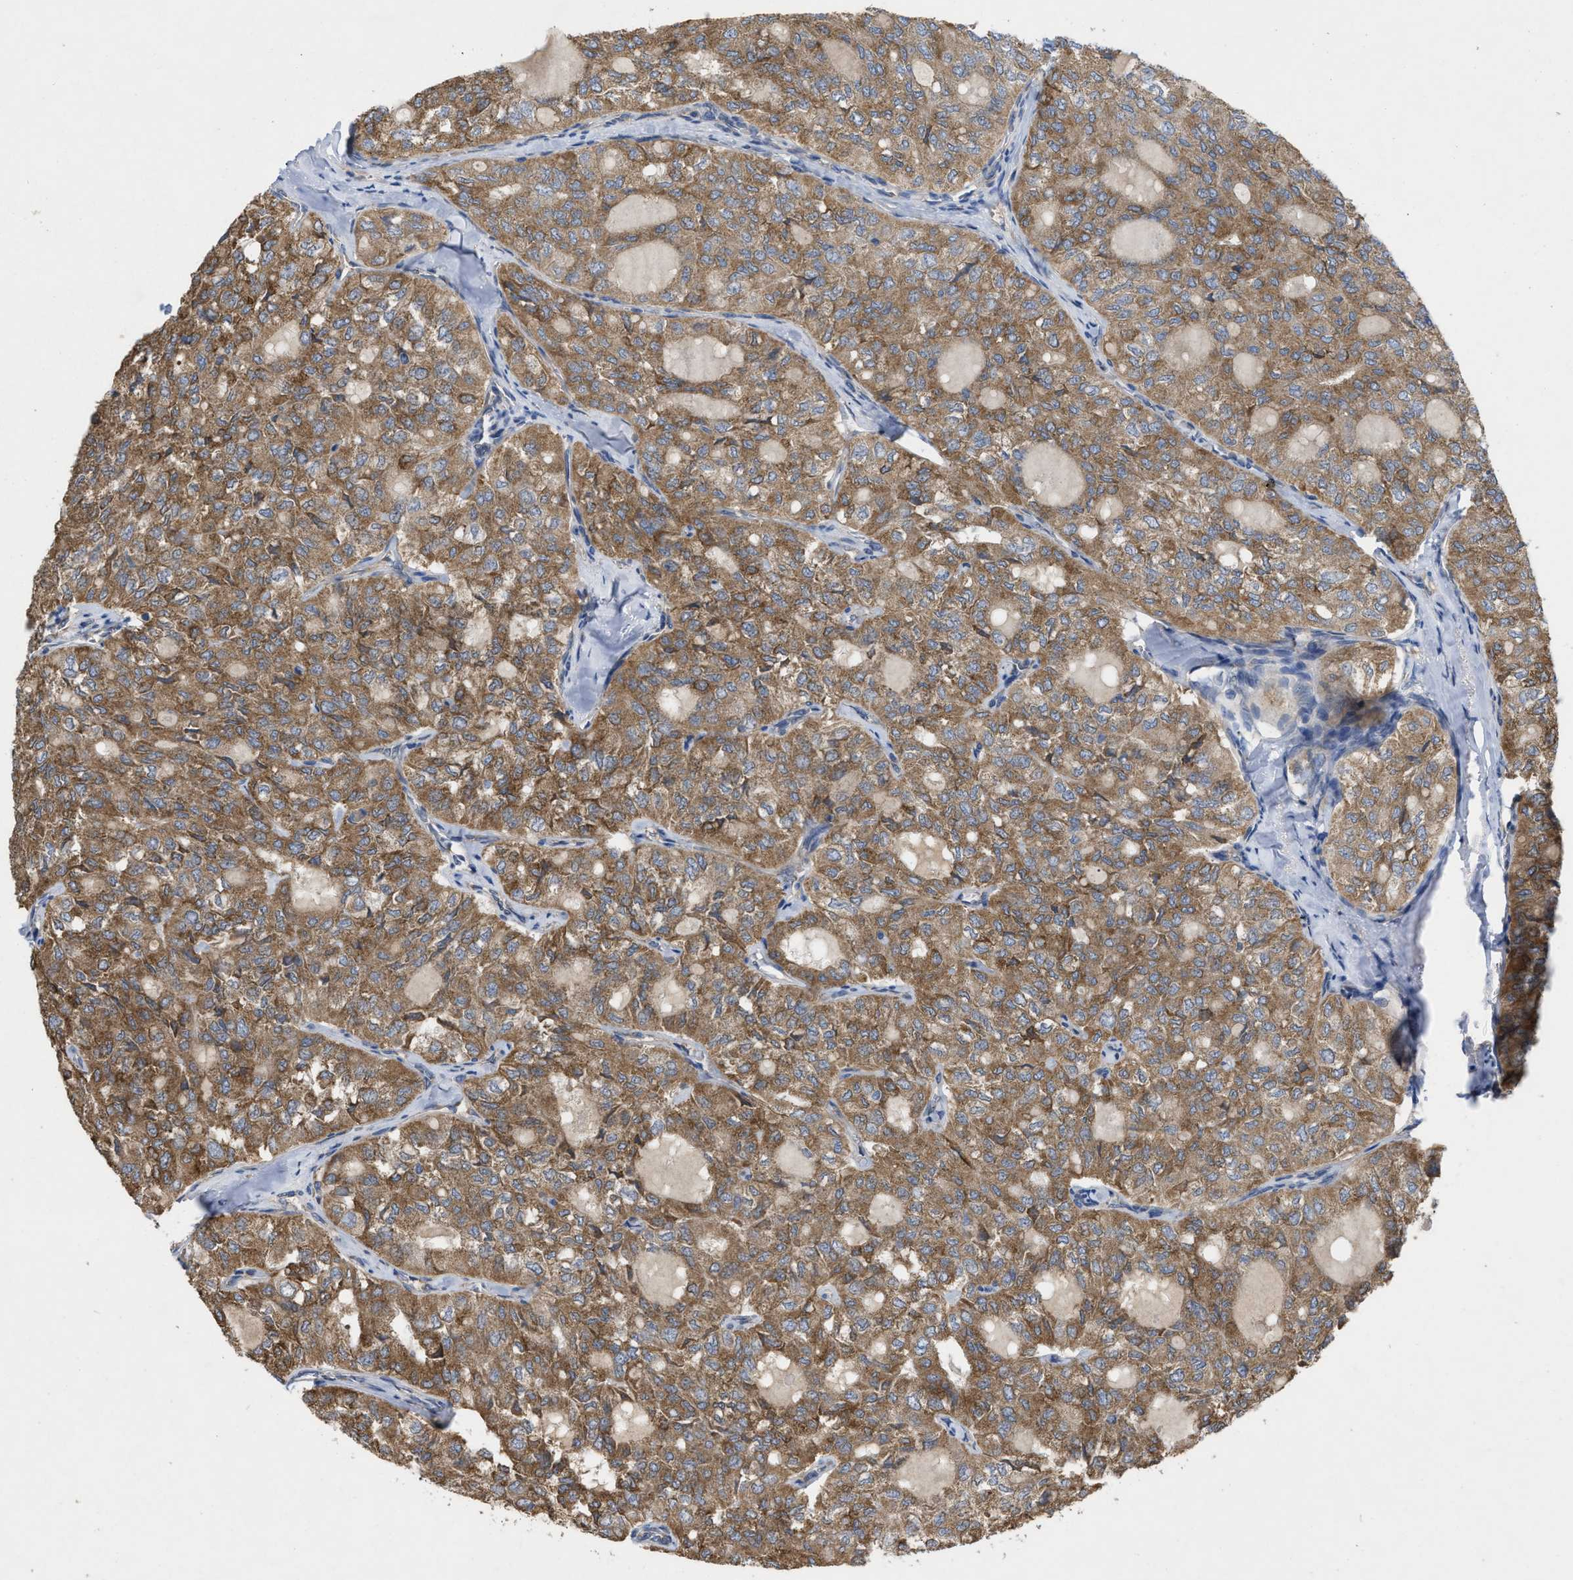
{"staining": {"intensity": "moderate", "quantity": ">75%", "location": "cytoplasmic/membranous"}, "tissue": "thyroid cancer", "cell_type": "Tumor cells", "image_type": "cancer", "snomed": [{"axis": "morphology", "description": "Follicular adenoma carcinoma, NOS"}, {"axis": "topography", "description": "Thyroid gland"}], "caption": "Immunohistochemistry photomicrograph of thyroid follicular adenoma carcinoma stained for a protein (brown), which exhibits medium levels of moderate cytoplasmic/membranous staining in about >75% of tumor cells.", "gene": "TMEM131", "patient": {"sex": "male", "age": 75}}